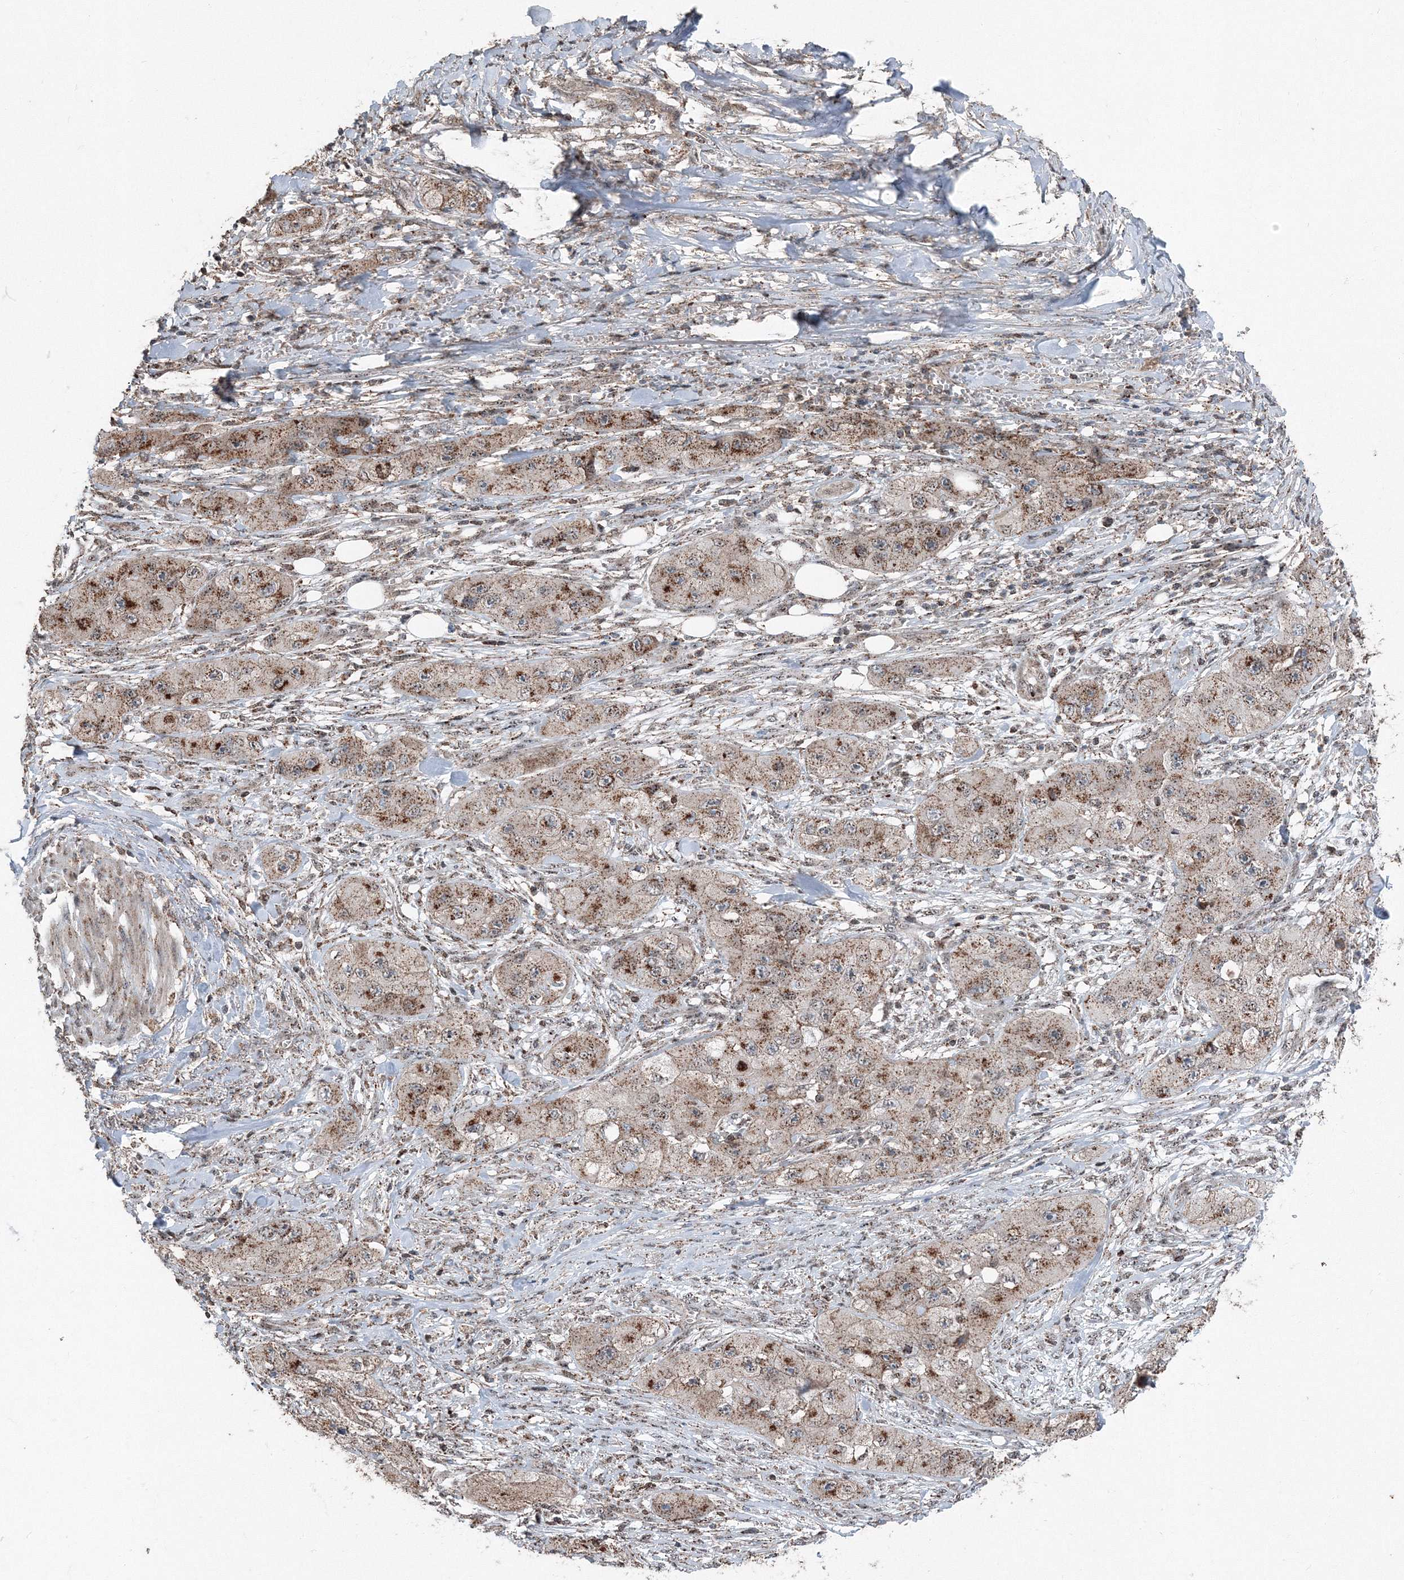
{"staining": {"intensity": "moderate", "quantity": ">75%", "location": "cytoplasmic/membranous"}, "tissue": "skin cancer", "cell_type": "Tumor cells", "image_type": "cancer", "snomed": [{"axis": "morphology", "description": "Squamous cell carcinoma, NOS"}, {"axis": "topography", "description": "Skin"}, {"axis": "topography", "description": "Subcutis"}], "caption": "The immunohistochemical stain labels moderate cytoplasmic/membranous expression in tumor cells of skin squamous cell carcinoma tissue.", "gene": "AASDH", "patient": {"sex": "male", "age": 73}}